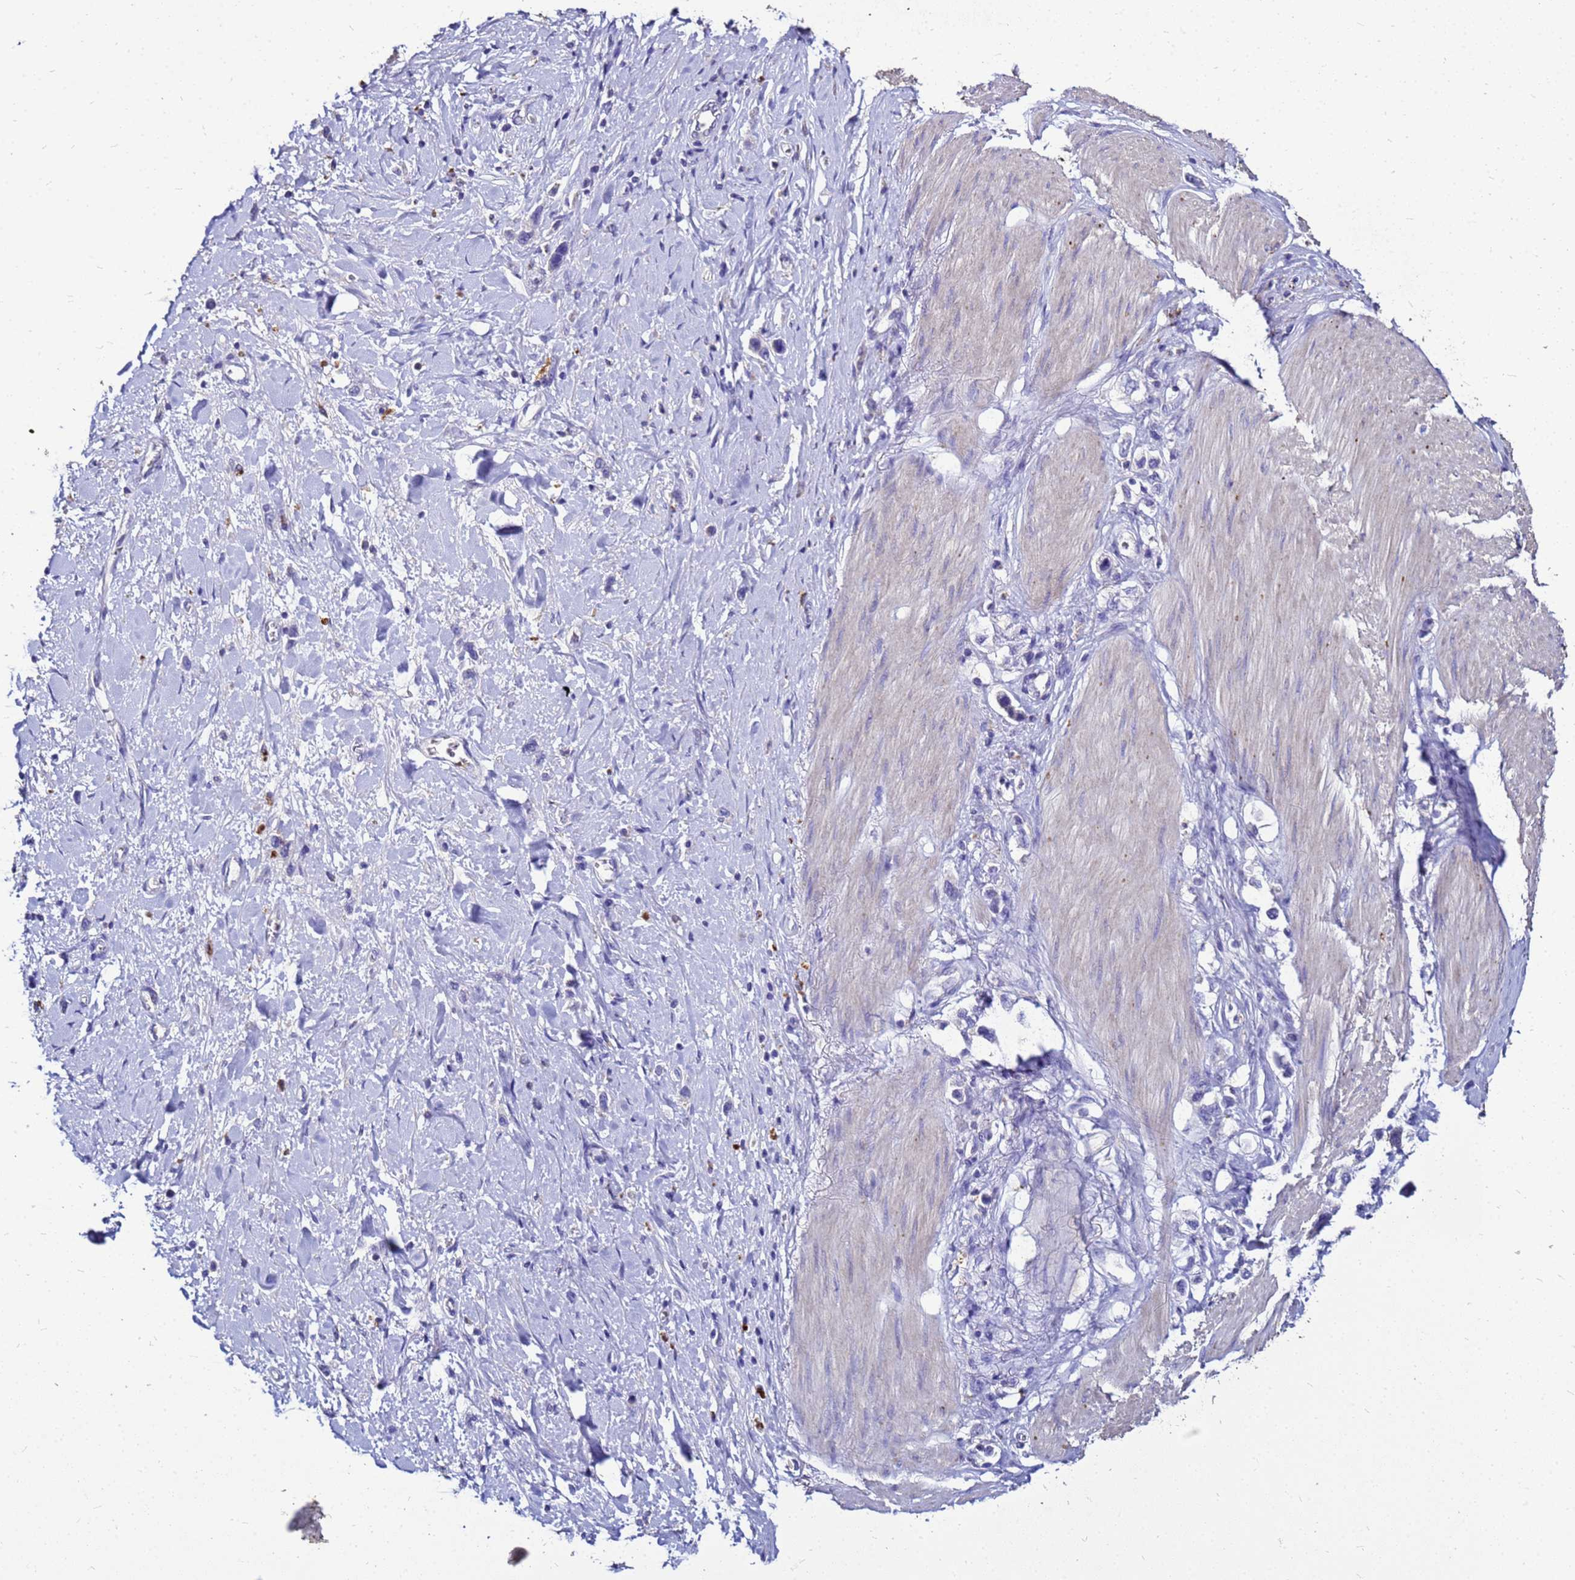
{"staining": {"intensity": "negative", "quantity": "none", "location": "none"}, "tissue": "stomach cancer", "cell_type": "Tumor cells", "image_type": "cancer", "snomed": [{"axis": "morphology", "description": "Adenocarcinoma, NOS"}, {"axis": "topography", "description": "Stomach"}], "caption": "The image demonstrates no significant positivity in tumor cells of adenocarcinoma (stomach). Brightfield microscopy of immunohistochemistry (IHC) stained with DAB (3,3'-diaminobenzidine) (brown) and hematoxylin (blue), captured at high magnification.", "gene": "S100A2", "patient": {"sex": "female", "age": 65}}